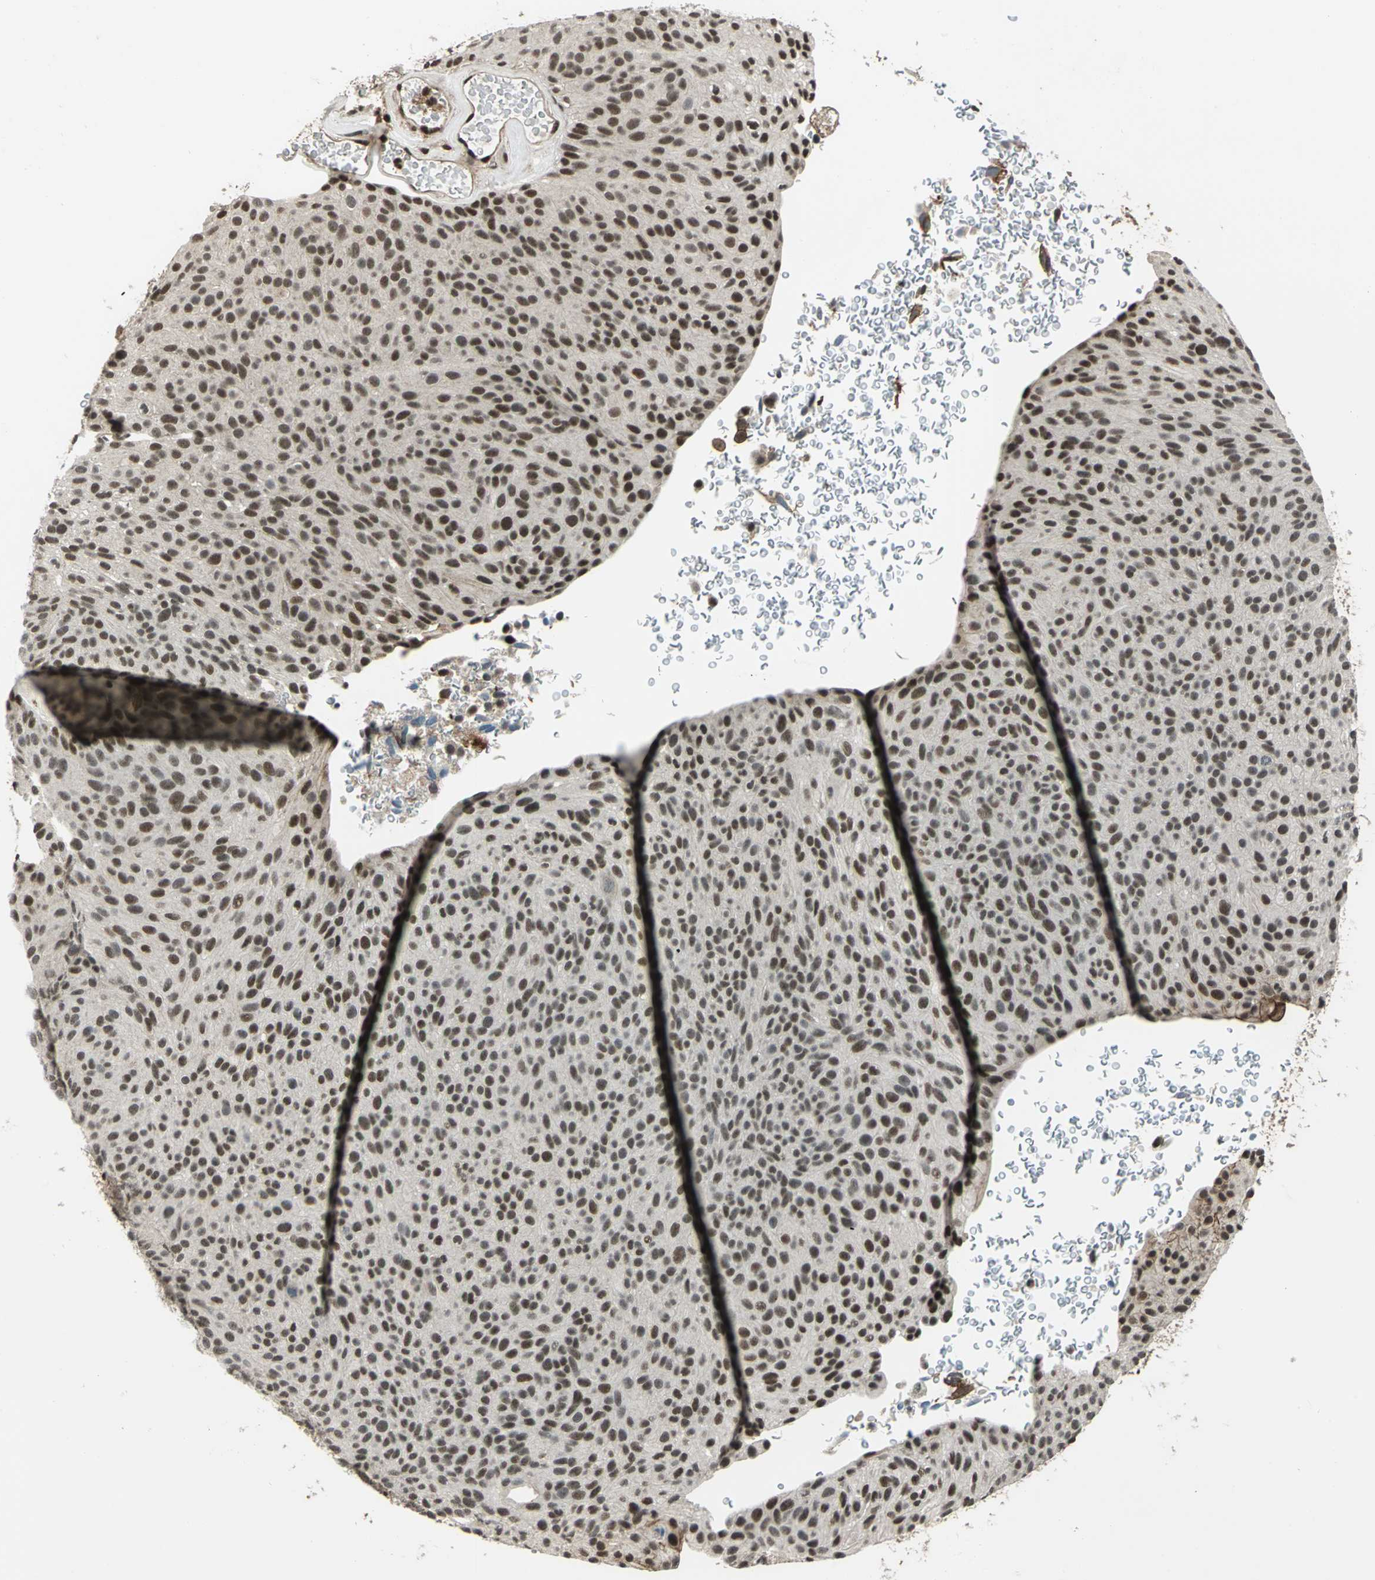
{"staining": {"intensity": "moderate", "quantity": ">75%", "location": "nuclear"}, "tissue": "urothelial cancer", "cell_type": "Tumor cells", "image_type": "cancer", "snomed": [{"axis": "morphology", "description": "Urothelial carcinoma, Low grade"}, {"axis": "topography", "description": "Urinary bladder"}], "caption": "Urothelial carcinoma (low-grade) stained for a protein exhibits moderate nuclear positivity in tumor cells. (brown staining indicates protein expression, while blue staining denotes nuclei).", "gene": "NR2C2", "patient": {"sex": "male", "age": 78}}